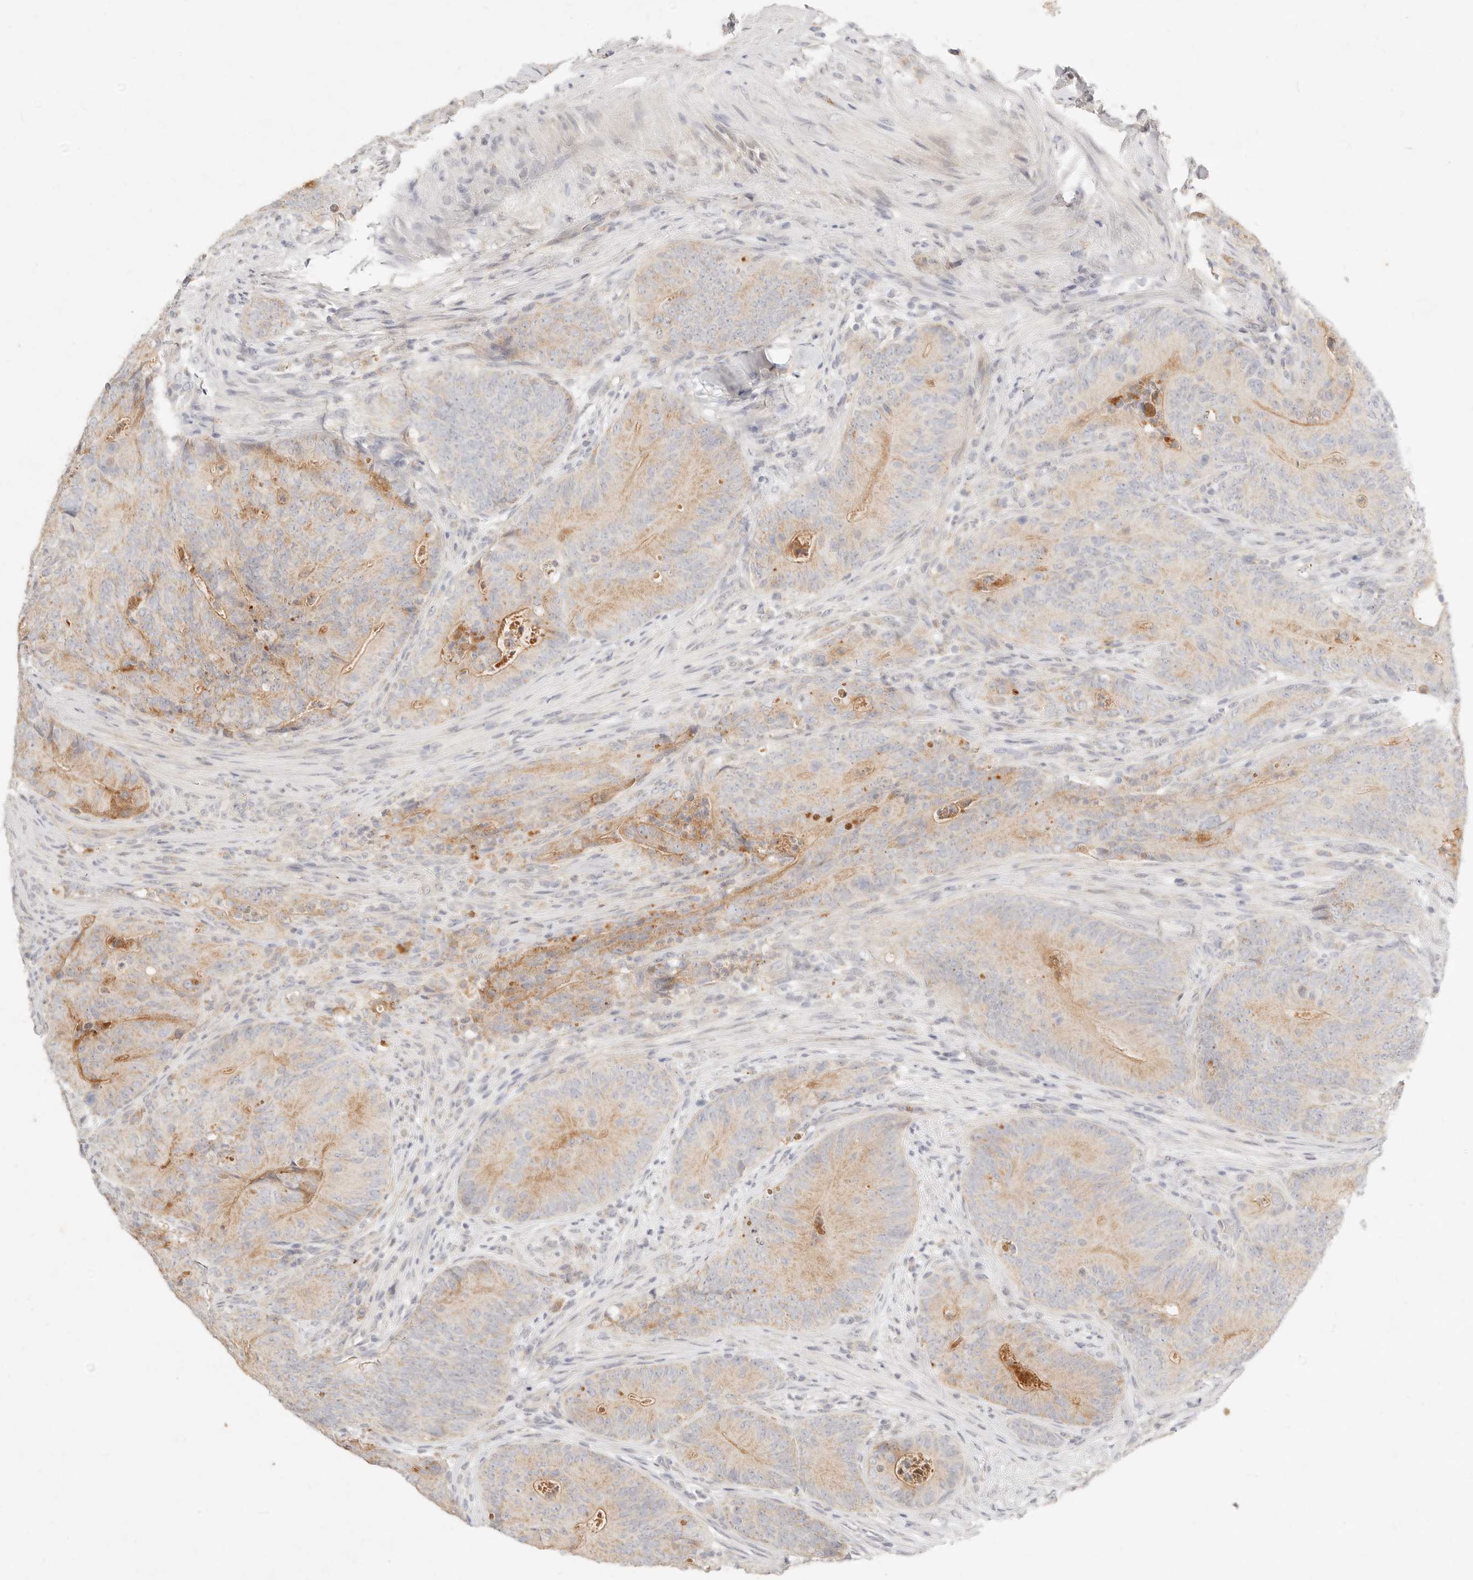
{"staining": {"intensity": "weak", "quantity": "25%-75%", "location": "cytoplasmic/membranous"}, "tissue": "colorectal cancer", "cell_type": "Tumor cells", "image_type": "cancer", "snomed": [{"axis": "morphology", "description": "Normal tissue, NOS"}, {"axis": "topography", "description": "Colon"}], "caption": "IHC photomicrograph of neoplastic tissue: human colorectal cancer stained using immunohistochemistry (IHC) reveals low levels of weak protein expression localized specifically in the cytoplasmic/membranous of tumor cells, appearing as a cytoplasmic/membranous brown color.", "gene": "ACOX1", "patient": {"sex": "female", "age": 82}}